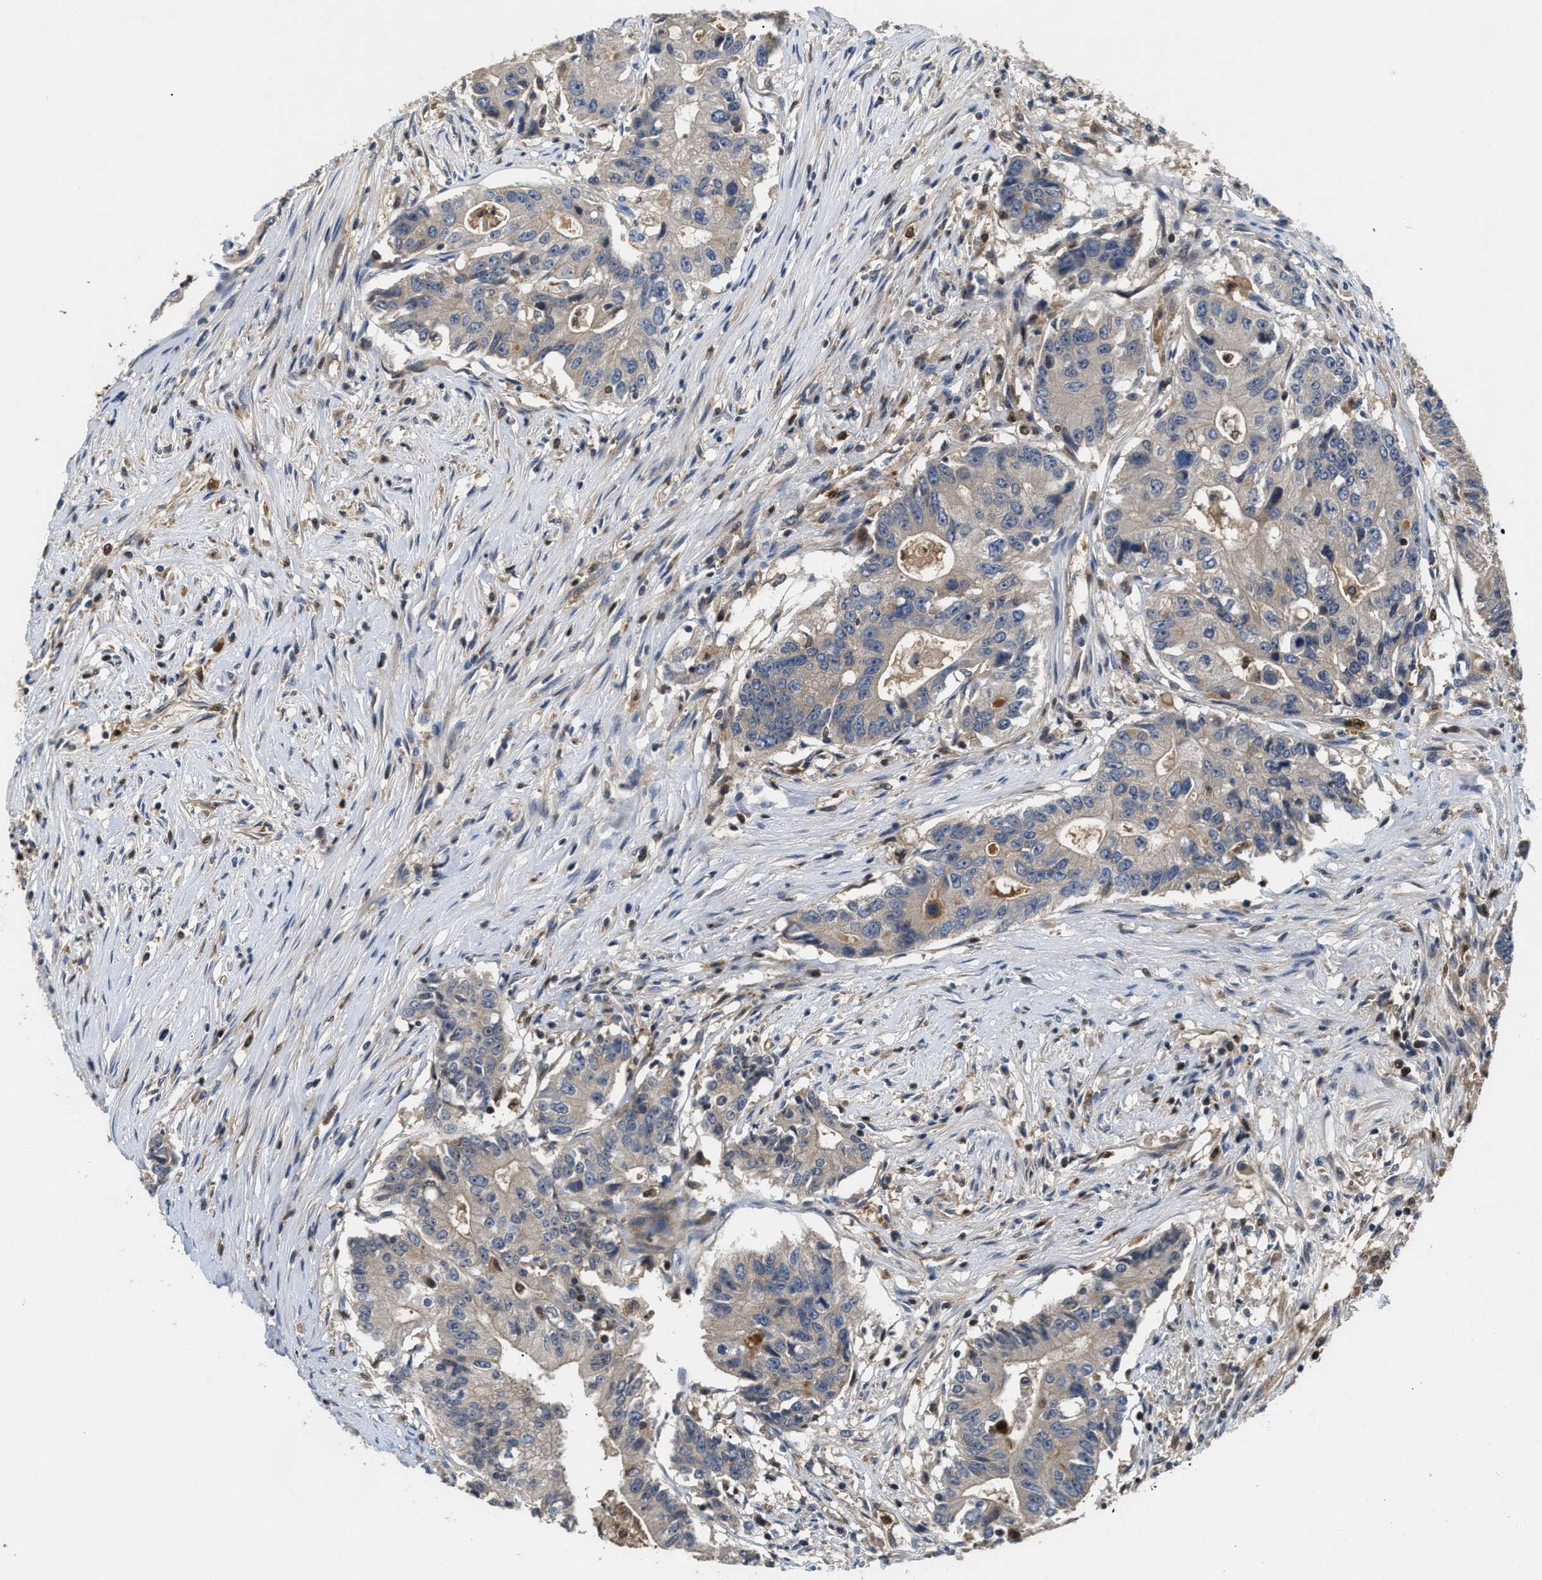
{"staining": {"intensity": "negative", "quantity": "none", "location": "none"}, "tissue": "colorectal cancer", "cell_type": "Tumor cells", "image_type": "cancer", "snomed": [{"axis": "morphology", "description": "Adenocarcinoma, NOS"}, {"axis": "topography", "description": "Colon"}], "caption": "An IHC photomicrograph of colorectal cancer (adenocarcinoma) is shown. There is no staining in tumor cells of colorectal cancer (adenocarcinoma). (DAB immunohistochemistry (IHC) visualized using brightfield microscopy, high magnification).", "gene": "OSTF1", "patient": {"sex": "female", "age": 77}}